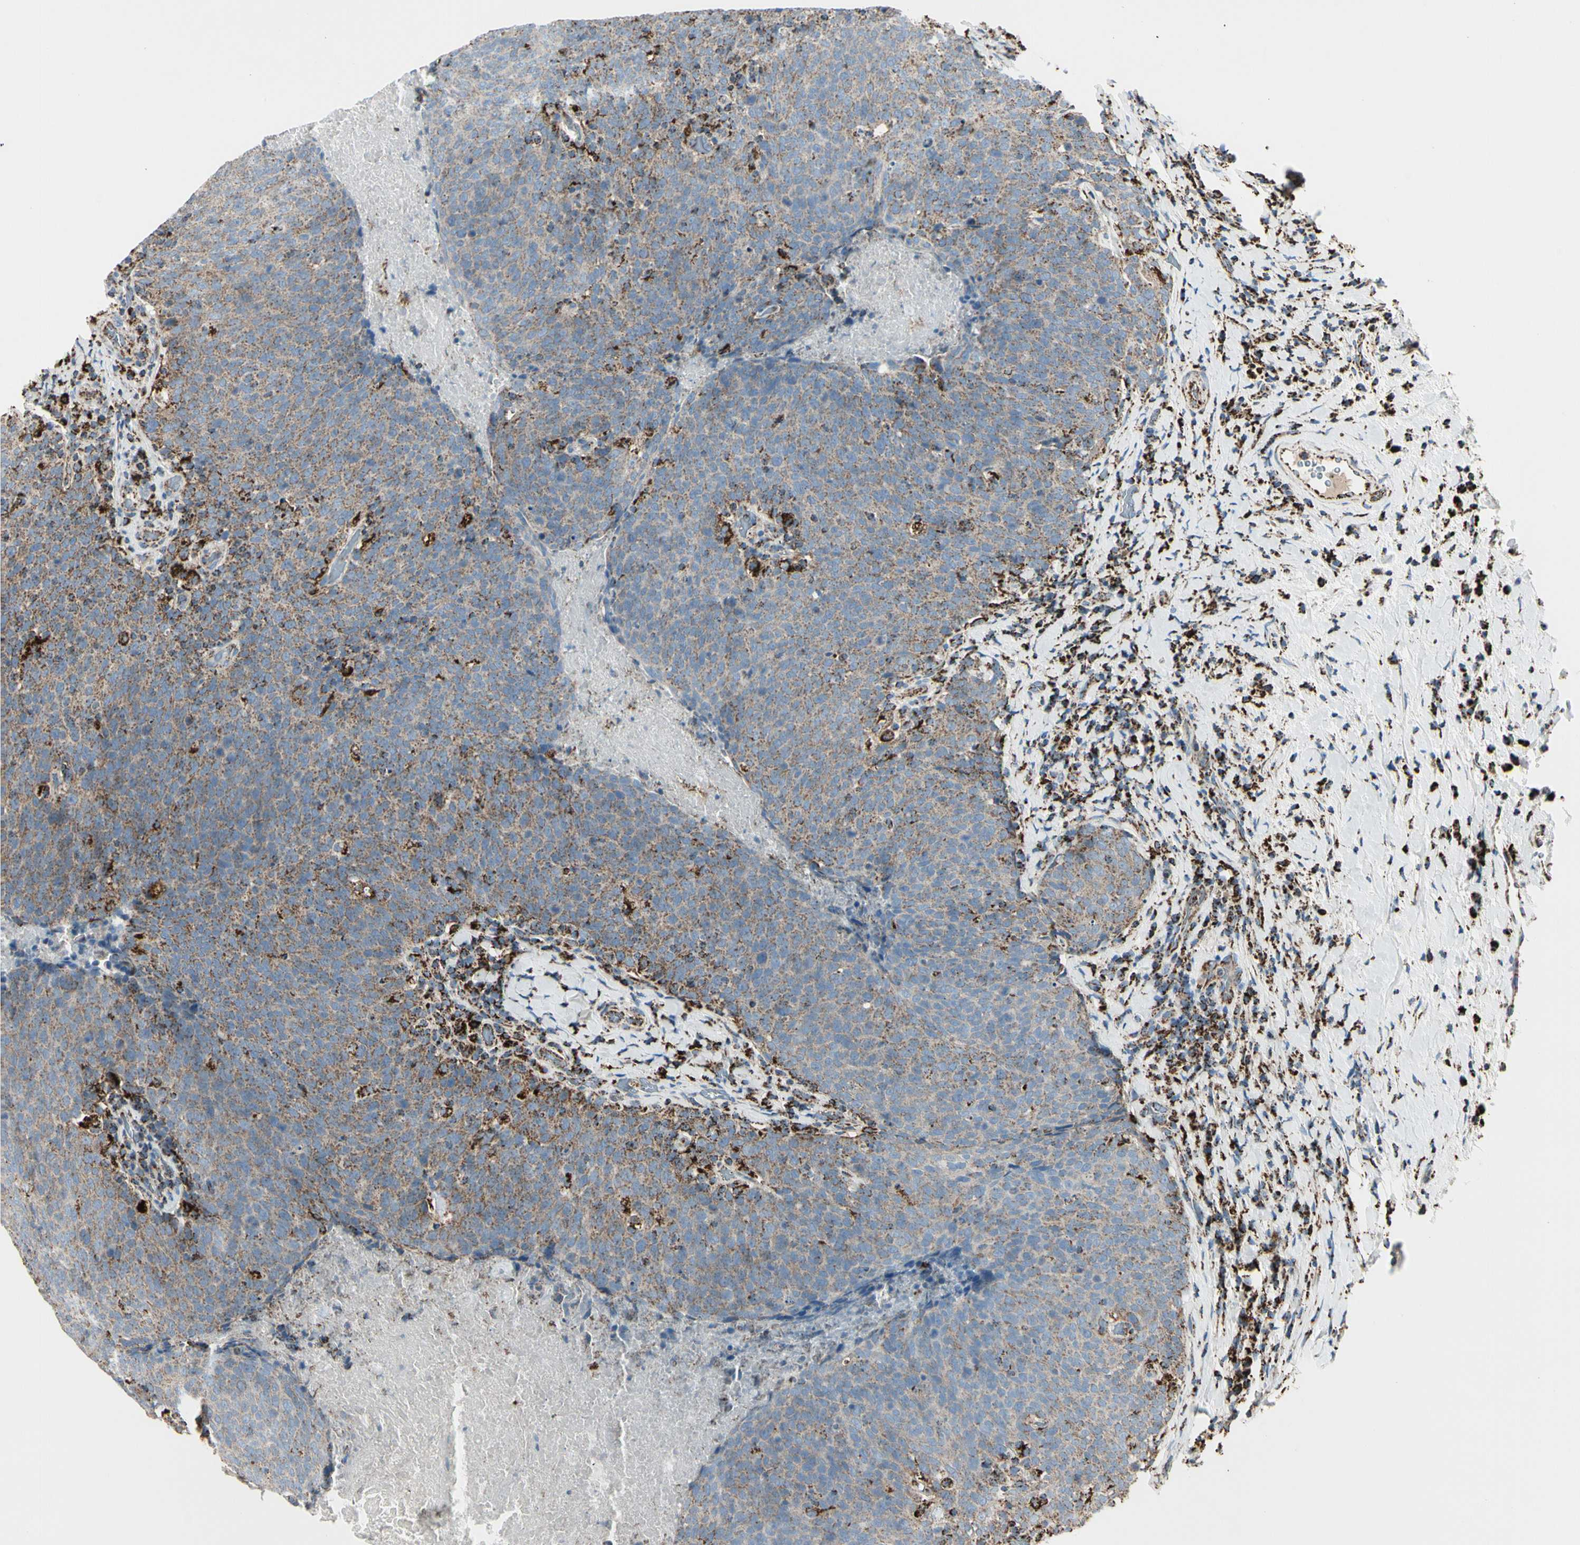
{"staining": {"intensity": "moderate", "quantity": "<25%", "location": "cytoplasmic/membranous"}, "tissue": "head and neck cancer", "cell_type": "Tumor cells", "image_type": "cancer", "snomed": [{"axis": "morphology", "description": "Squamous cell carcinoma, NOS"}, {"axis": "morphology", "description": "Squamous cell carcinoma, metastatic, NOS"}, {"axis": "topography", "description": "Lymph node"}, {"axis": "topography", "description": "Head-Neck"}], "caption": "Head and neck cancer (squamous cell carcinoma) was stained to show a protein in brown. There is low levels of moderate cytoplasmic/membranous expression in approximately <25% of tumor cells.", "gene": "ME2", "patient": {"sex": "male", "age": 62}}